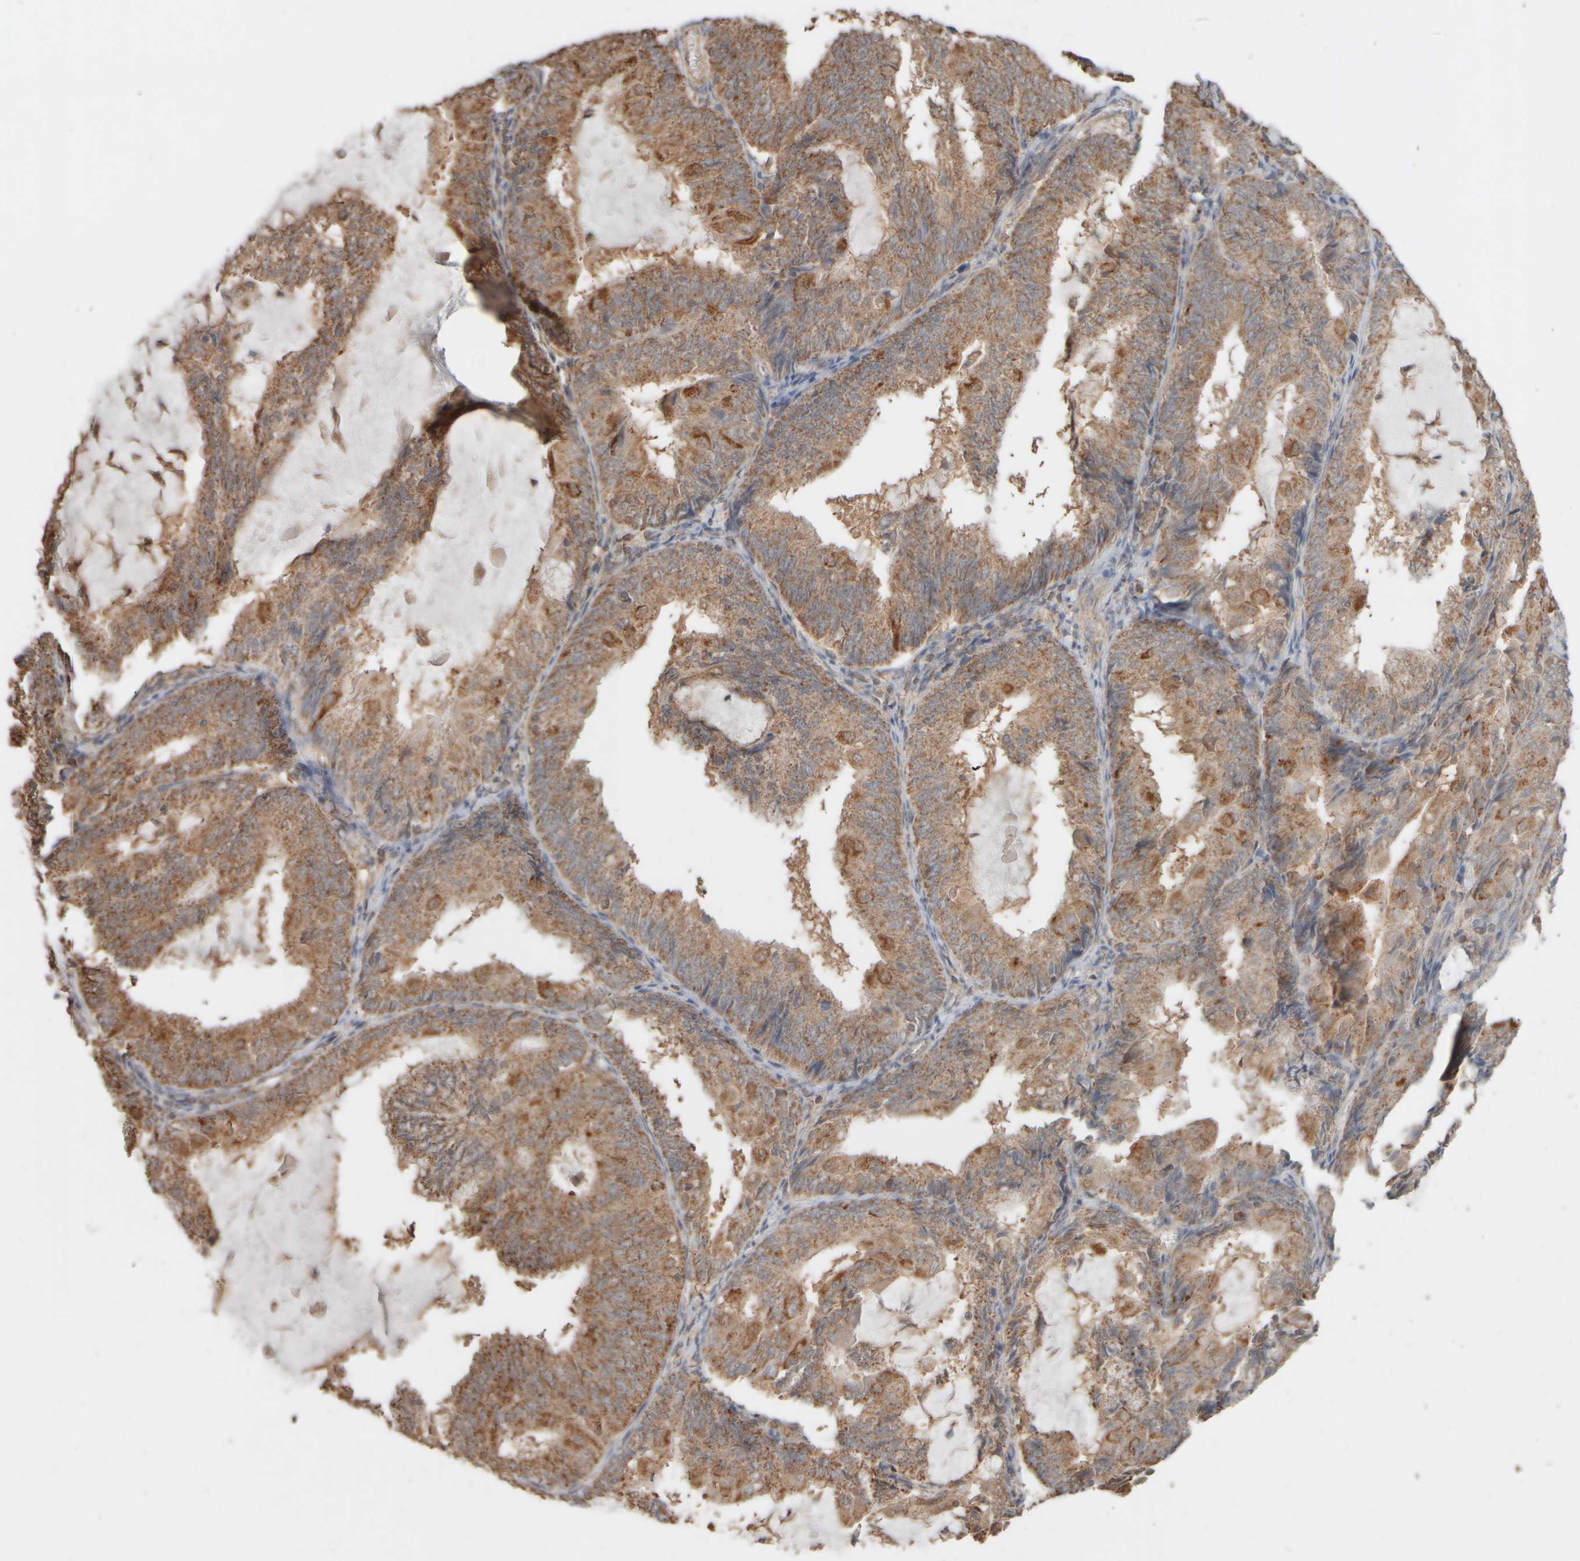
{"staining": {"intensity": "strong", "quantity": "25%-75%", "location": "cytoplasmic/membranous"}, "tissue": "endometrial cancer", "cell_type": "Tumor cells", "image_type": "cancer", "snomed": [{"axis": "morphology", "description": "Adenocarcinoma, NOS"}, {"axis": "topography", "description": "Endometrium"}], "caption": "Strong cytoplasmic/membranous protein expression is seen in approximately 25%-75% of tumor cells in endometrial cancer.", "gene": "EIF2B3", "patient": {"sex": "female", "age": 81}}